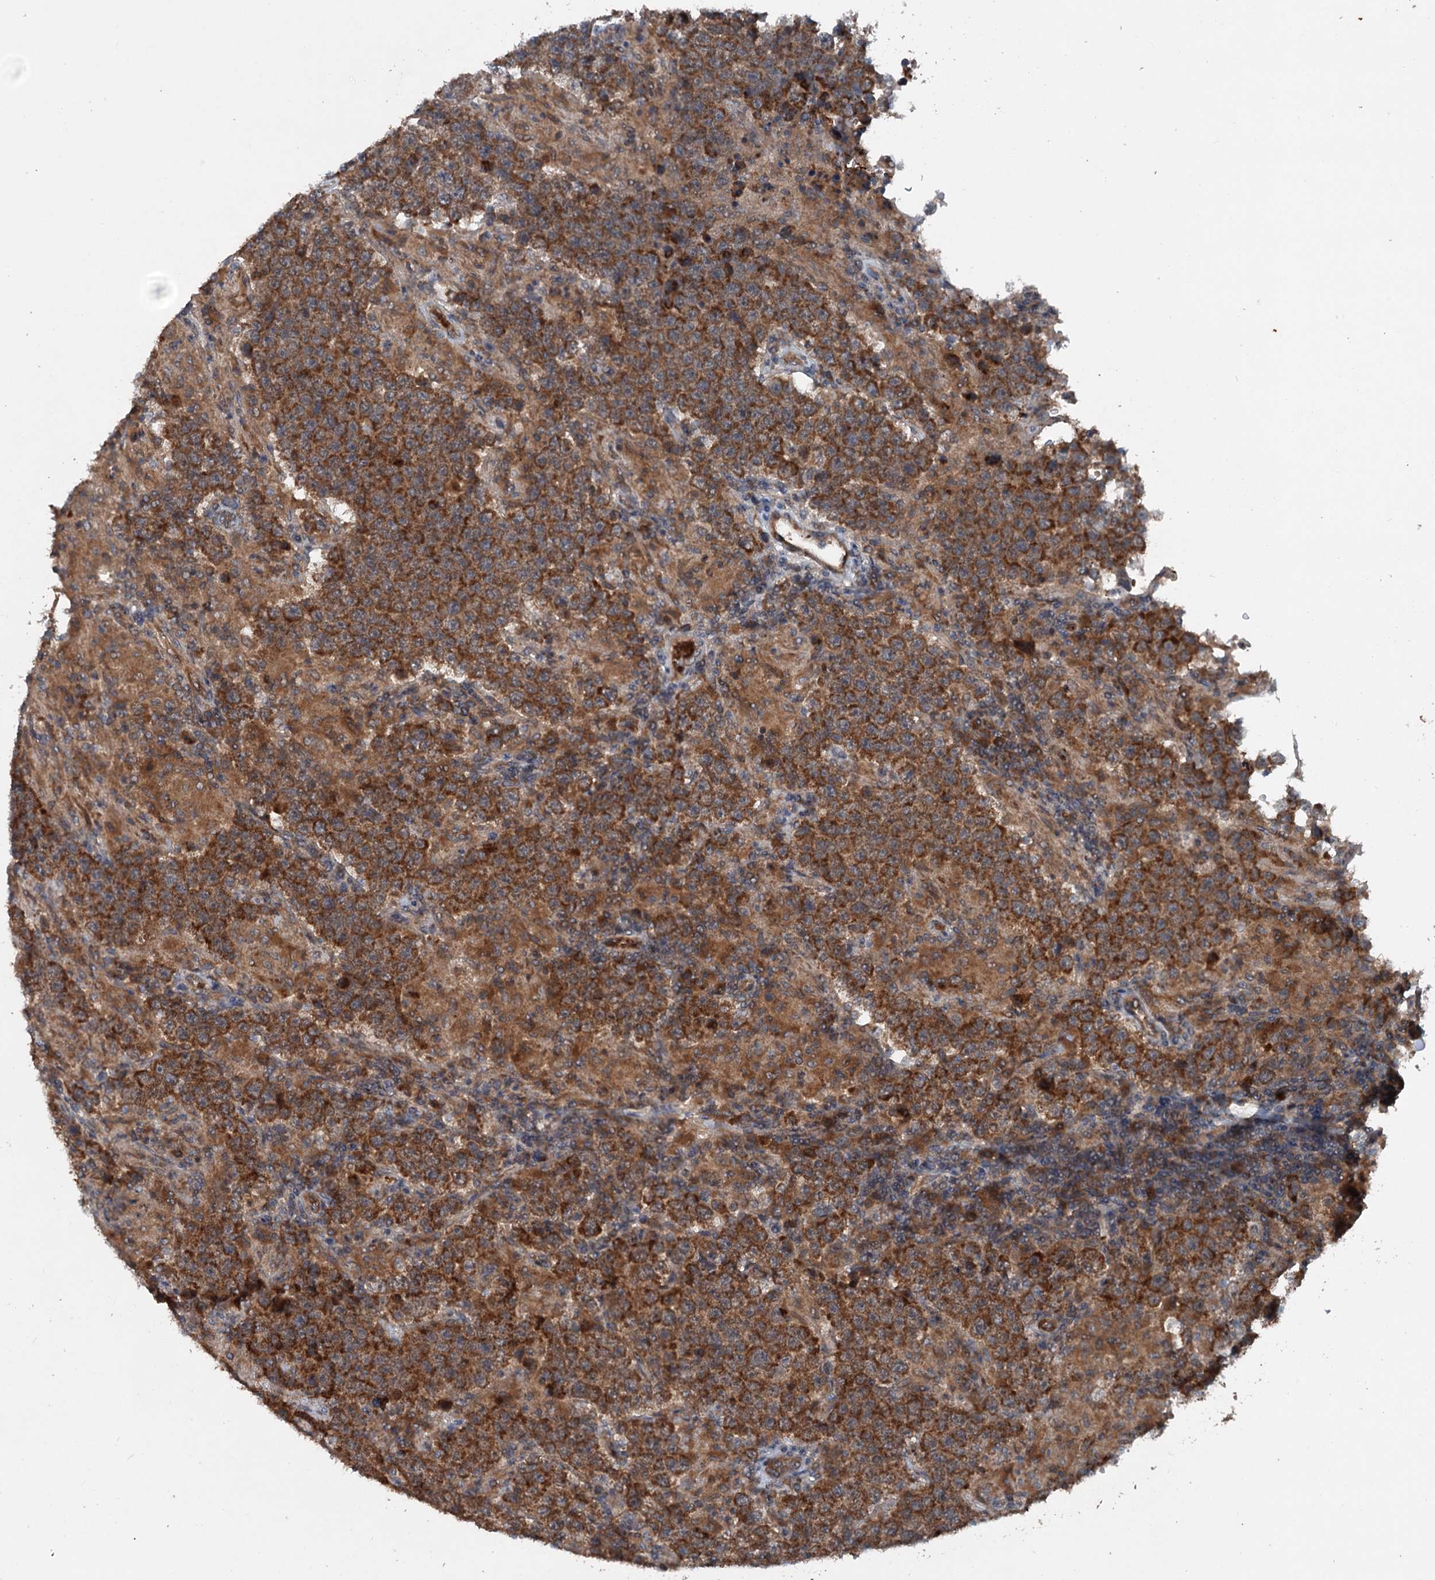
{"staining": {"intensity": "strong", "quantity": ">75%", "location": "cytoplasmic/membranous"}, "tissue": "testis cancer", "cell_type": "Tumor cells", "image_type": "cancer", "snomed": [{"axis": "morphology", "description": "Normal tissue, NOS"}, {"axis": "morphology", "description": "Urothelial carcinoma, High grade"}, {"axis": "morphology", "description": "Seminoma, NOS"}, {"axis": "morphology", "description": "Carcinoma, Embryonal, NOS"}, {"axis": "topography", "description": "Urinary bladder"}, {"axis": "topography", "description": "Testis"}], "caption": "Urothelial carcinoma (high-grade) (testis) stained with a brown dye displays strong cytoplasmic/membranous positive positivity in about >75% of tumor cells.", "gene": "N4BP2L2", "patient": {"sex": "male", "age": 41}}